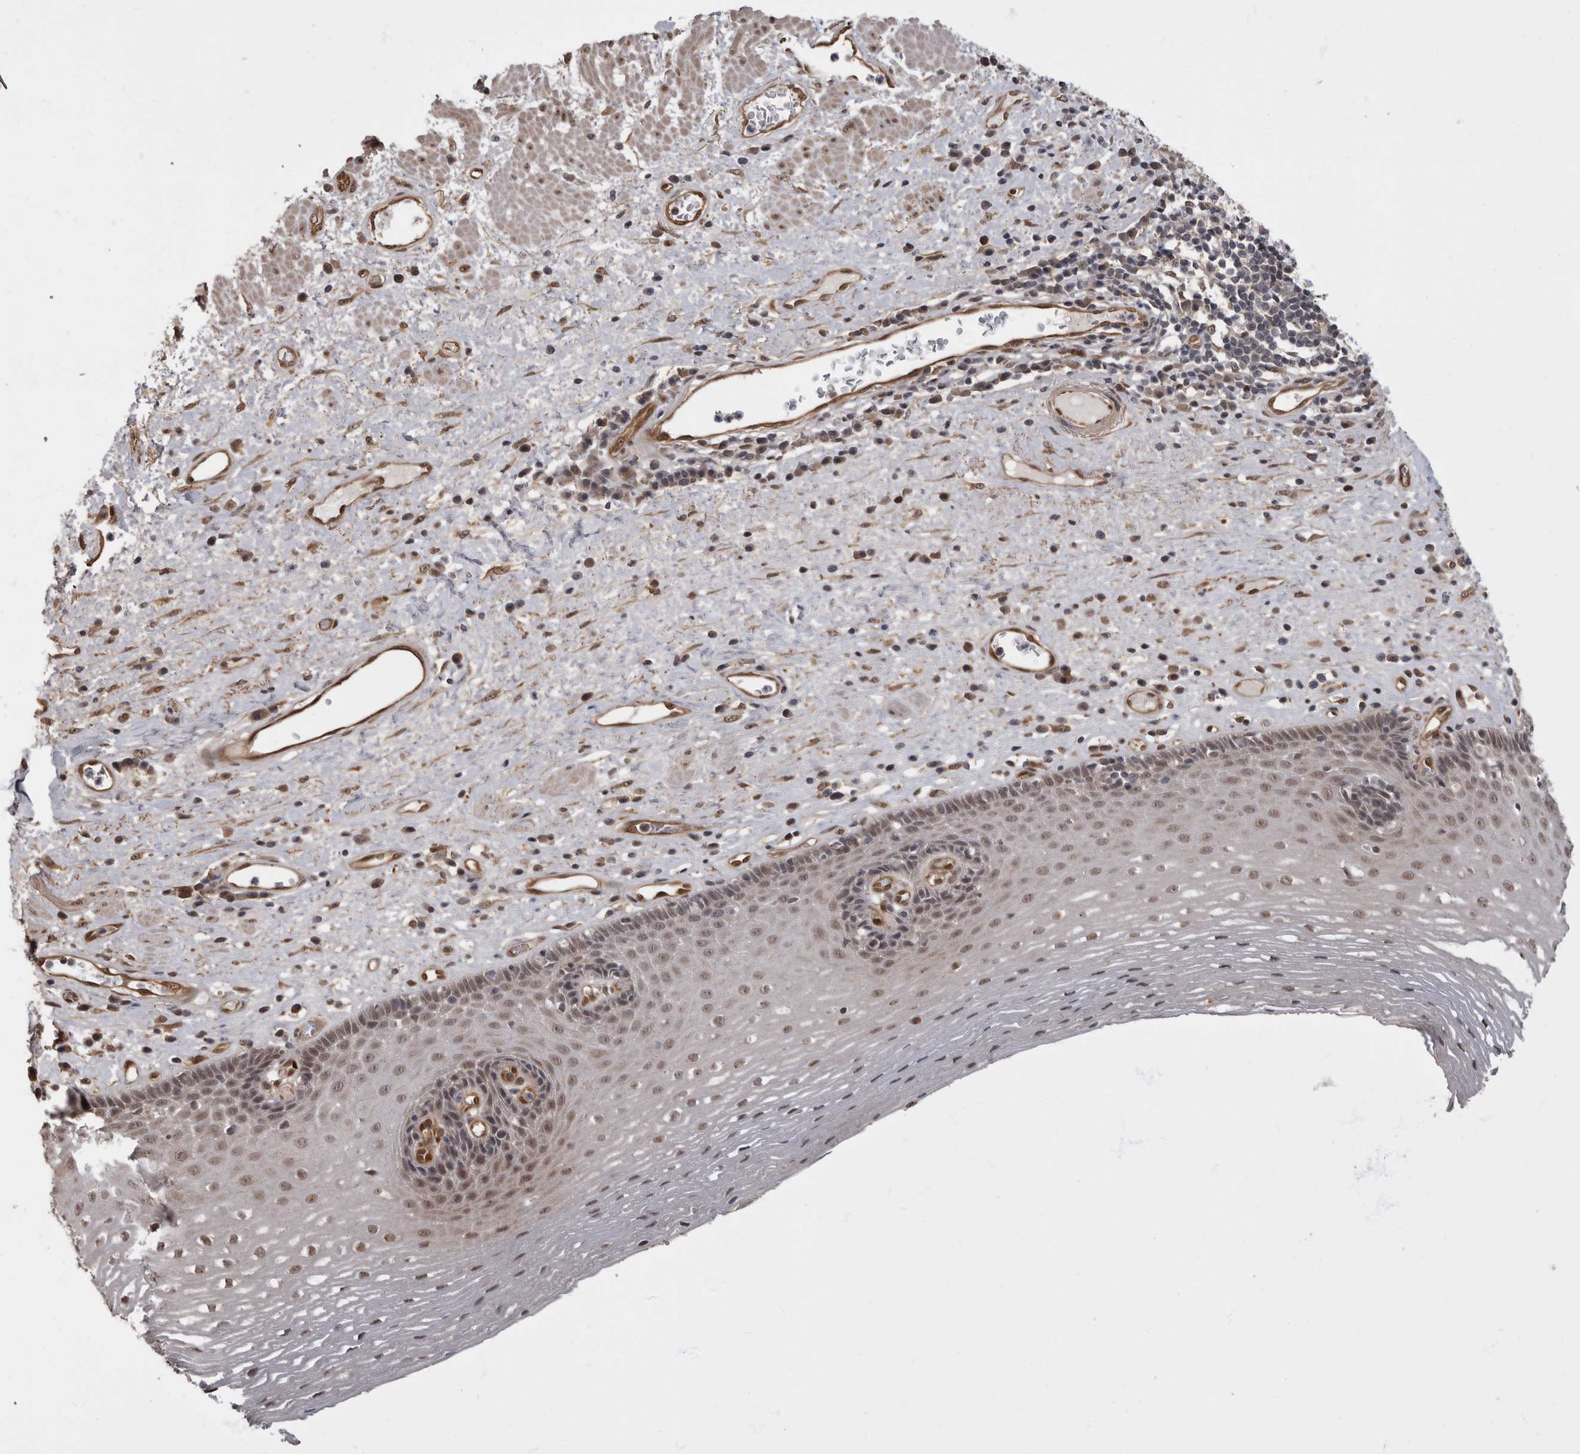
{"staining": {"intensity": "moderate", "quantity": "25%-75%", "location": "nuclear"}, "tissue": "esophagus", "cell_type": "Squamous epithelial cells", "image_type": "normal", "snomed": [{"axis": "morphology", "description": "Normal tissue, NOS"}, {"axis": "morphology", "description": "Adenocarcinoma, NOS"}, {"axis": "topography", "description": "Esophagus"}], "caption": "Moderate nuclear staining is seen in about 25%-75% of squamous epithelial cells in normal esophagus.", "gene": "AKT3", "patient": {"sex": "male", "age": 62}}